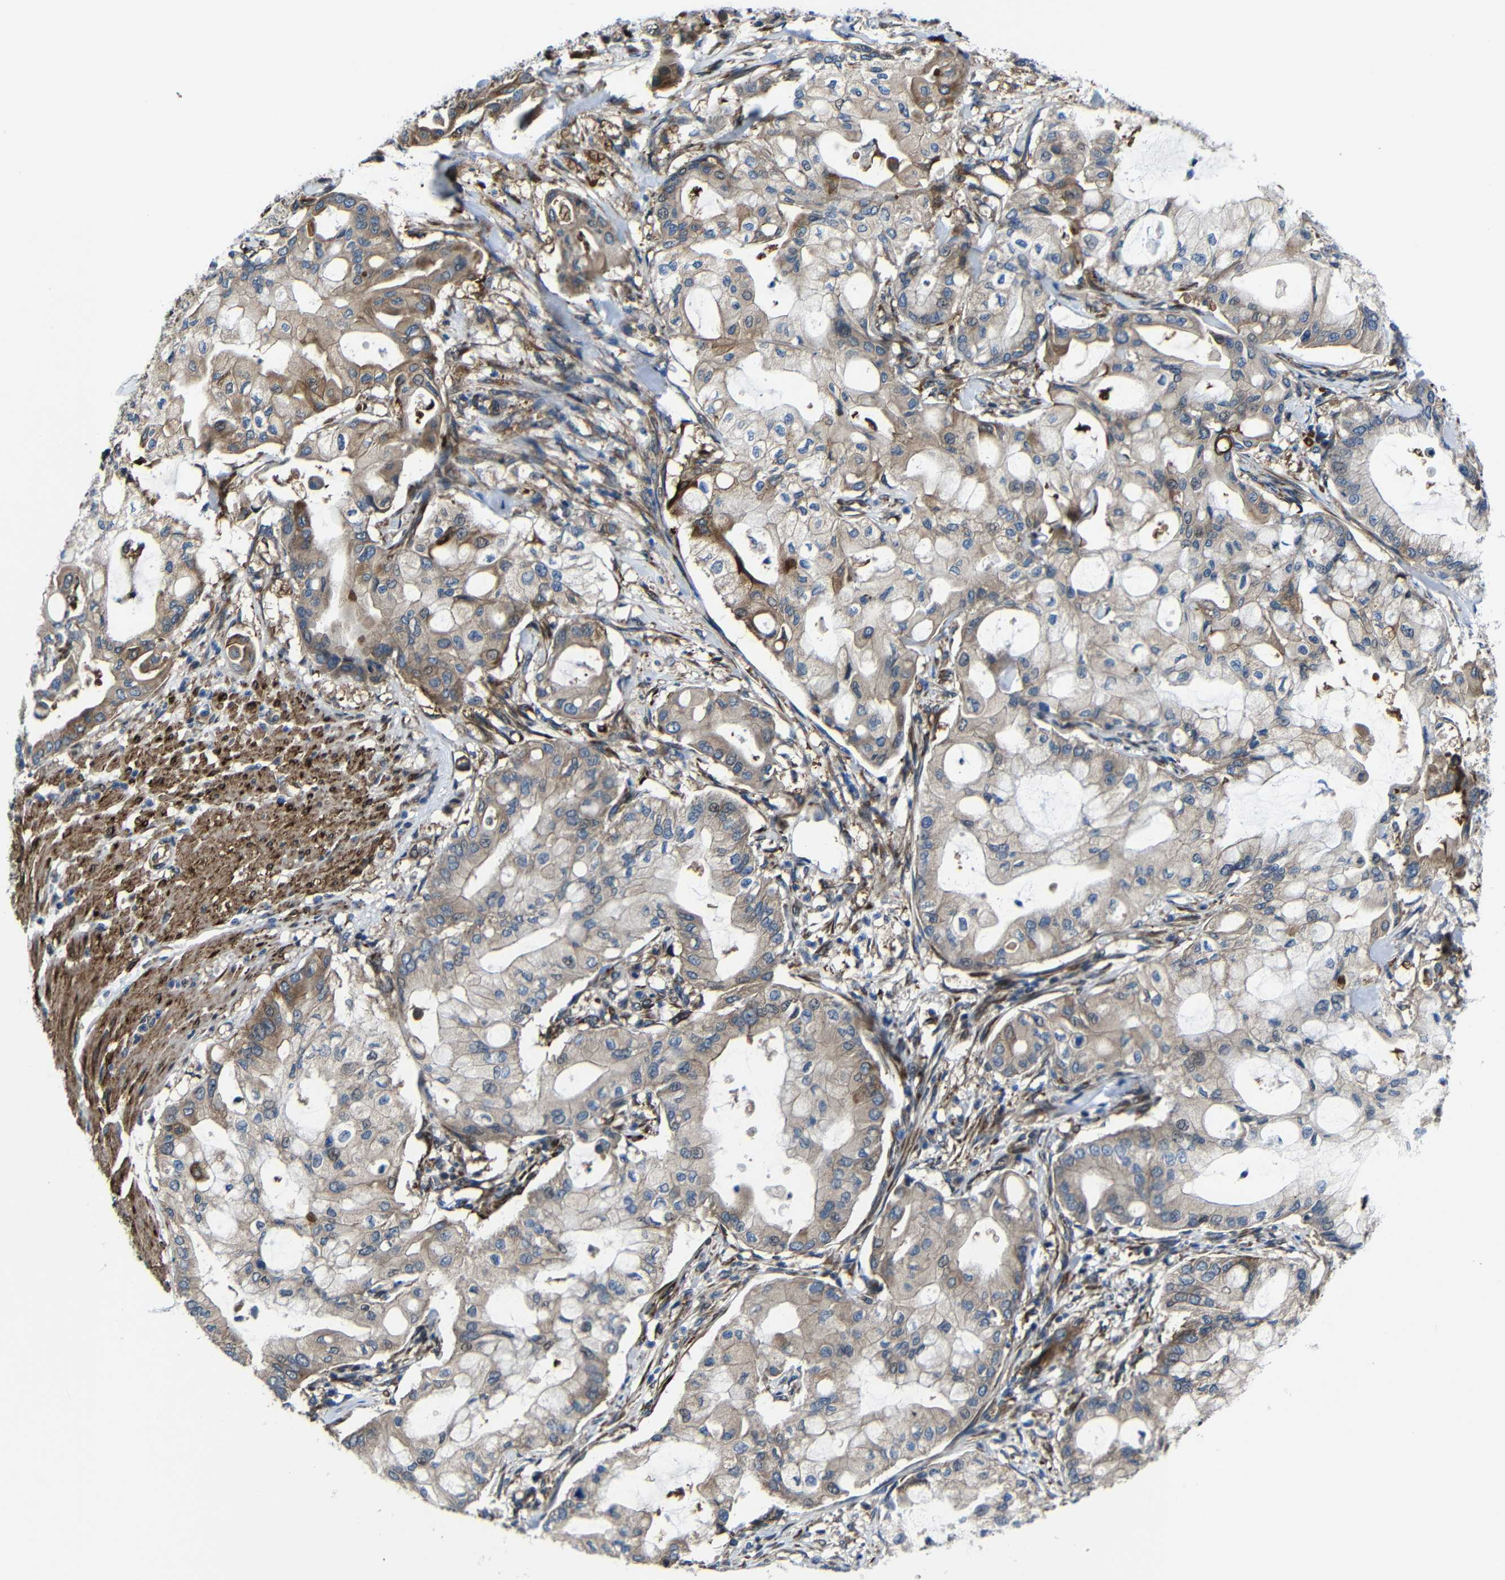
{"staining": {"intensity": "moderate", "quantity": ">75%", "location": "cytoplasmic/membranous"}, "tissue": "pancreatic cancer", "cell_type": "Tumor cells", "image_type": "cancer", "snomed": [{"axis": "morphology", "description": "Adenocarcinoma, NOS"}, {"axis": "morphology", "description": "Adenocarcinoma, metastatic, NOS"}, {"axis": "topography", "description": "Lymph node"}, {"axis": "topography", "description": "Pancreas"}, {"axis": "topography", "description": "Duodenum"}], "caption": "Moderate cytoplasmic/membranous protein staining is present in about >75% of tumor cells in pancreatic adenocarcinoma.", "gene": "KIAA0513", "patient": {"sex": "female", "age": 64}}